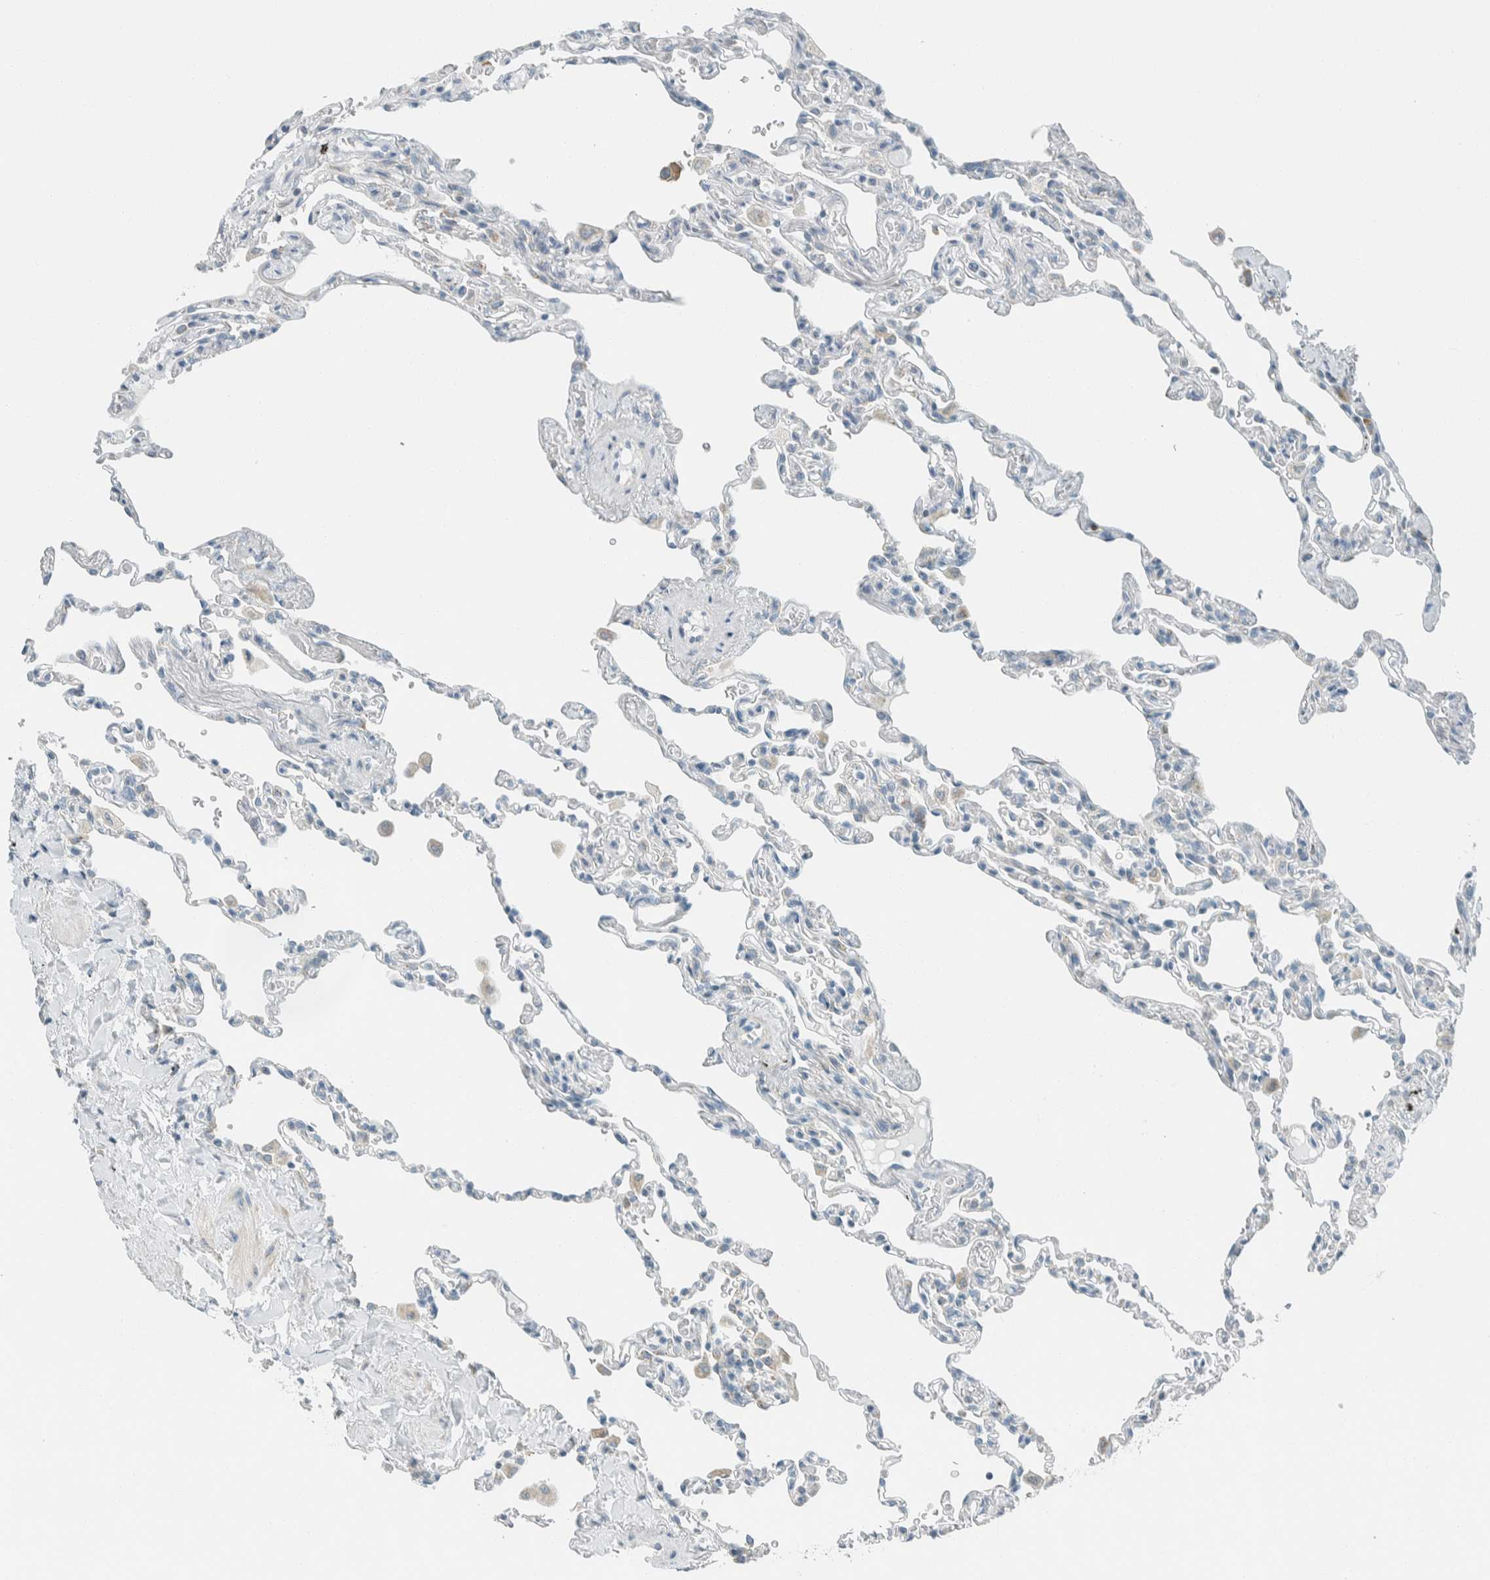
{"staining": {"intensity": "negative", "quantity": "none", "location": "none"}, "tissue": "lung", "cell_type": "Alveolar cells", "image_type": "normal", "snomed": [{"axis": "morphology", "description": "Normal tissue, NOS"}, {"axis": "topography", "description": "Lung"}], "caption": "High magnification brightfield microscopy of normal lung stained with DAB (3,3'-diaminobenzidine) (brown) and counterstained with hematoxylin (blue): alveolar cells show no significant staining.", "gene": "AARSD1", "patient": {"sex": "male", "age": 59}}